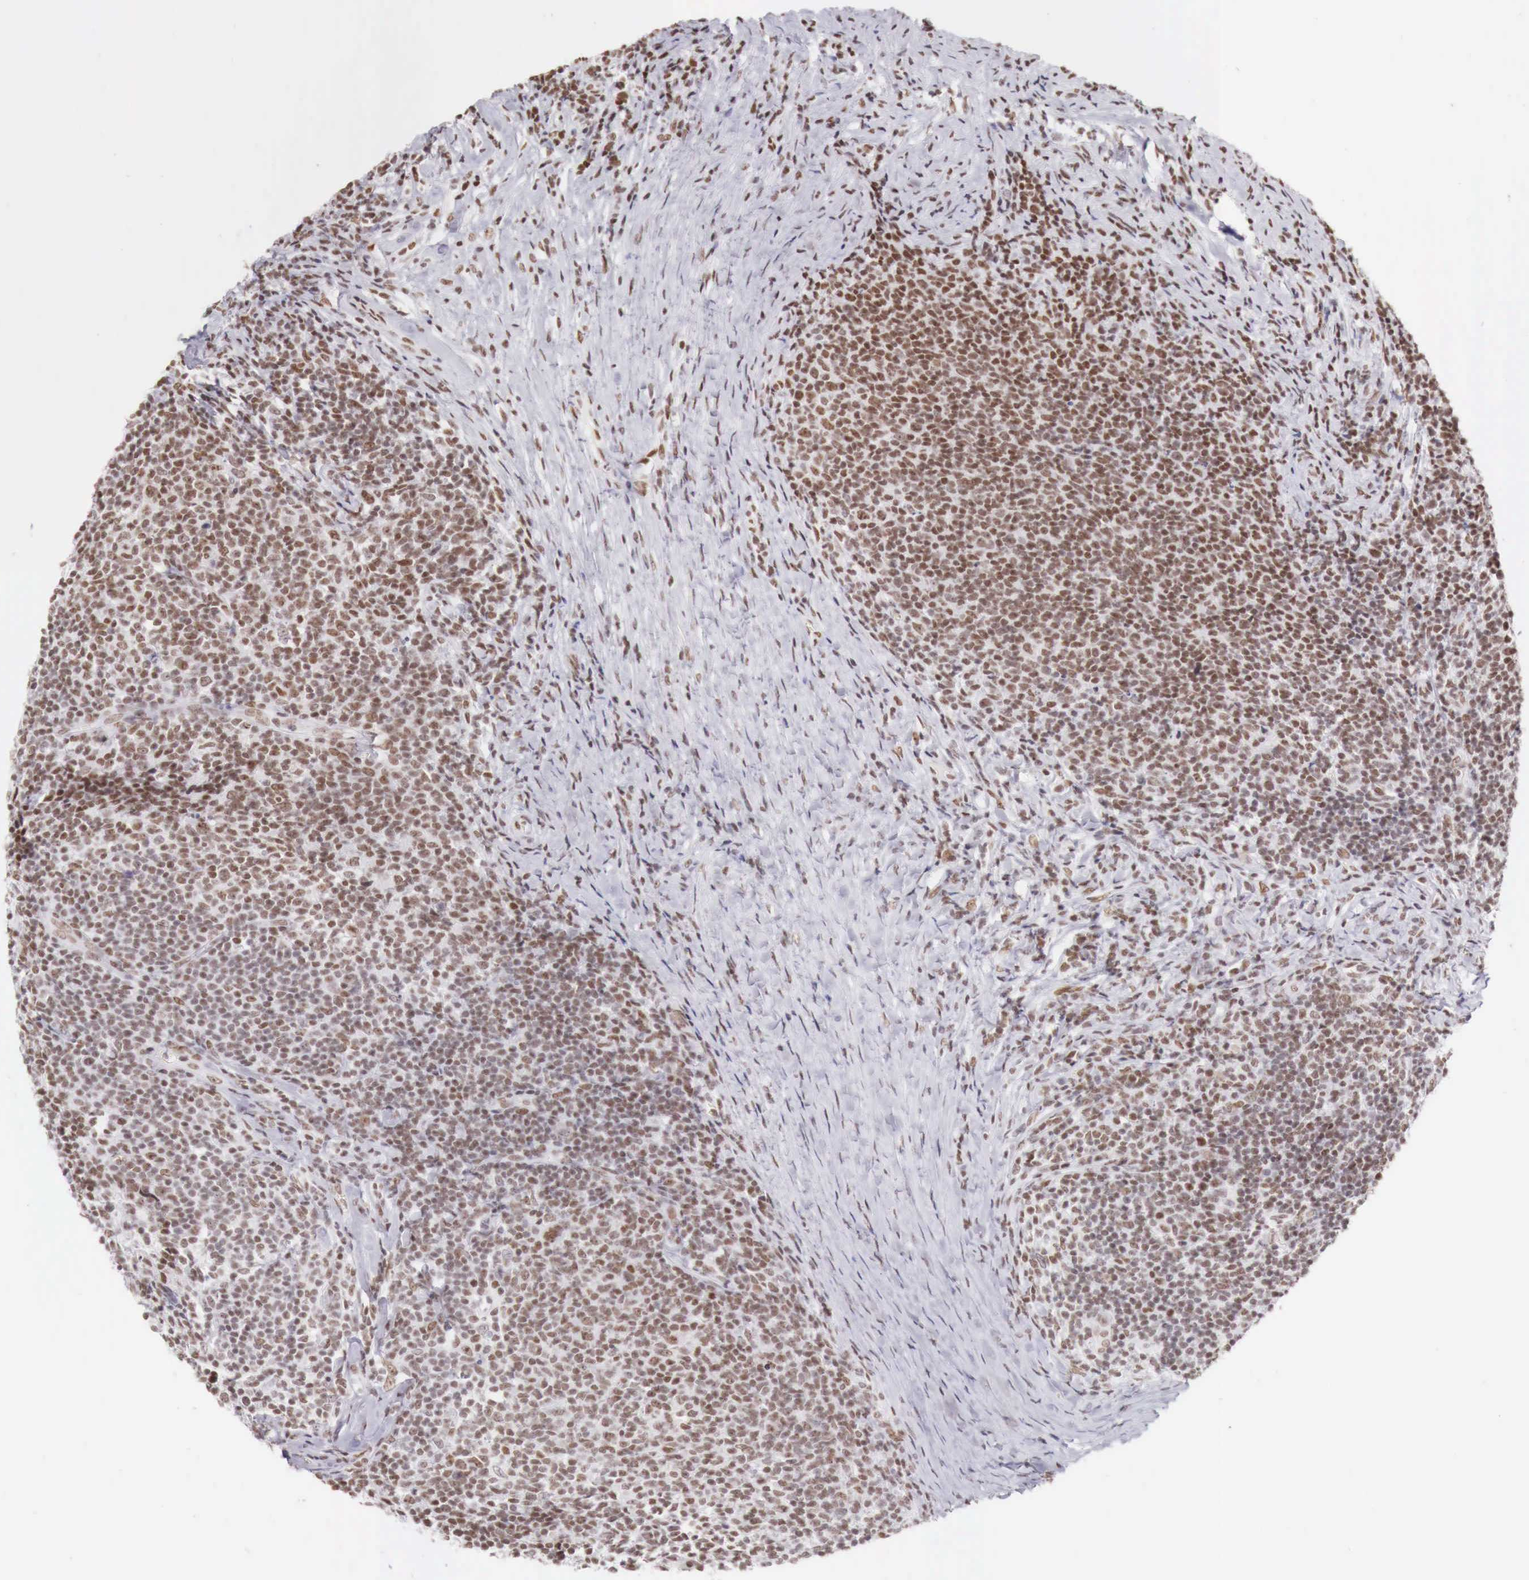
{"staining": {"intensity": "moderate", "quantity": ">75%", "location": "cytoplasmic/membranous"}, "tissue": "lymphoma", "cell_type": "Tumor cells", "image_type": "cancer", "snomed": [{"axis": "morphology", "description": "Malignant lymphoma, non-Hodgkin's type, Low grade"}, {"axis": "topography", "description": "Lymph node"}], "caption": "Lymphoma tissue exhibits moderate cytoplasmic/membranous positivity in approximately >75% of tumor cells", "gene": "PHF14", "patient": {"sex": "male", "age": 74}}